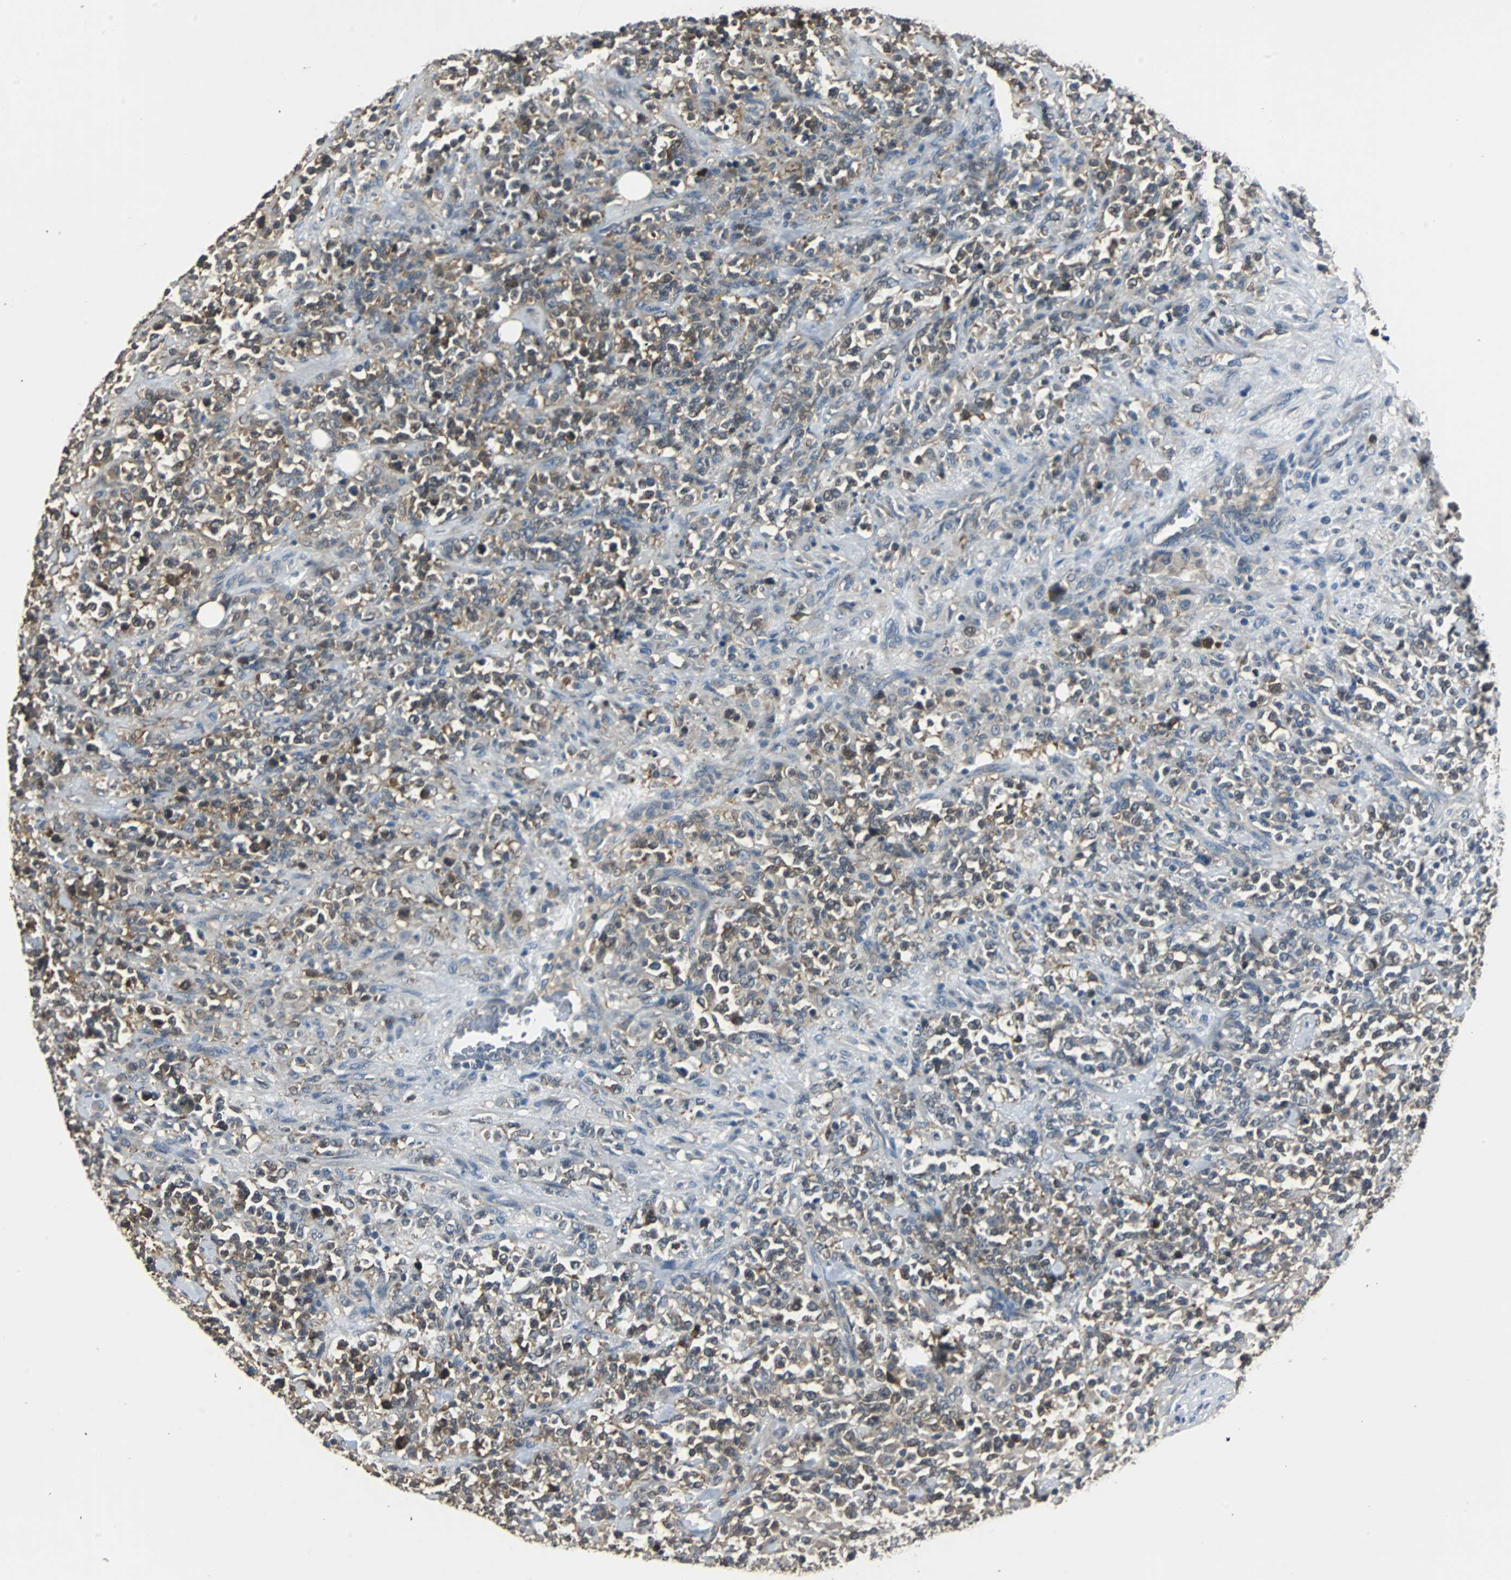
{"staining": {"intensity": "weak", "quantity": "25%-75%", "location": "cytoplasmic/membranous"}, "tissue": "lymphoma", "cell_type": "Tumor cells", "image_type": "cancer", "snomed": [{"axis": "morphology", "description": "Malignant lymphoma, non-Hodgkin's type, High grade"}, {"axis": "topography", "description": "Soft tissue"}], "caption": "Lymphoma tissue demonstrates weak cytoplasmic/membranous staining in about 25%-75% of tumor cells, visualized by immunohistochemistry.", "gene": "ABHD2", "patient": {"sex": "male", "age": 18}}